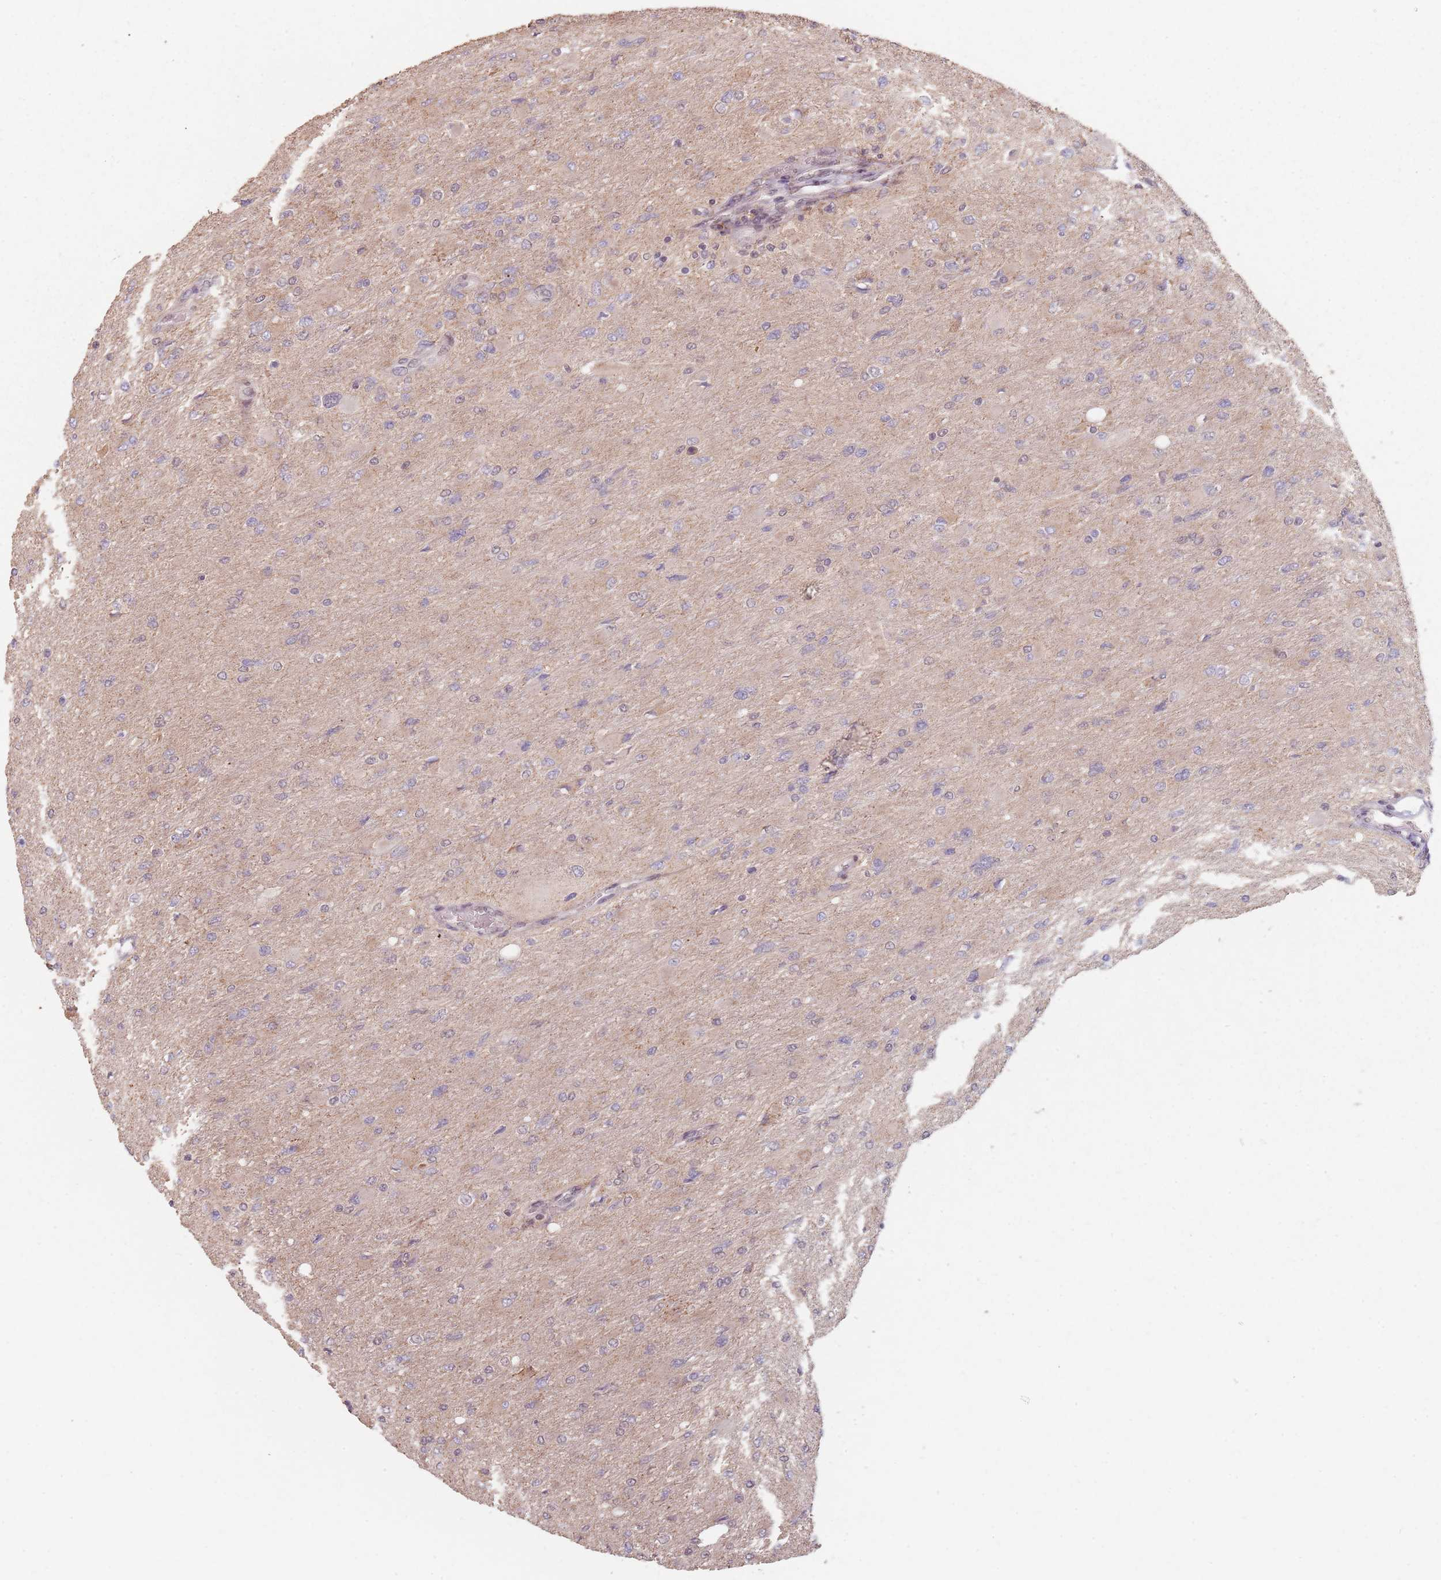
{"staining": {"intensity": "negative", "quantity": "none", "location": "none"}, "tissue": "glioma", "cell_type": "Tumor cells", "image_type": "cancer", "snomed": [{"axis": "morphology", "description": "Glioma, malignant, High grade"}, {"axis": "topography", "description": "Cerebral cortex"}], "caption": "The micrograph displays no staining of tumor cells in high-grade glioma (malignant).", "gene": "VPS52", "patient": {"sex": "female", "age": 36}}